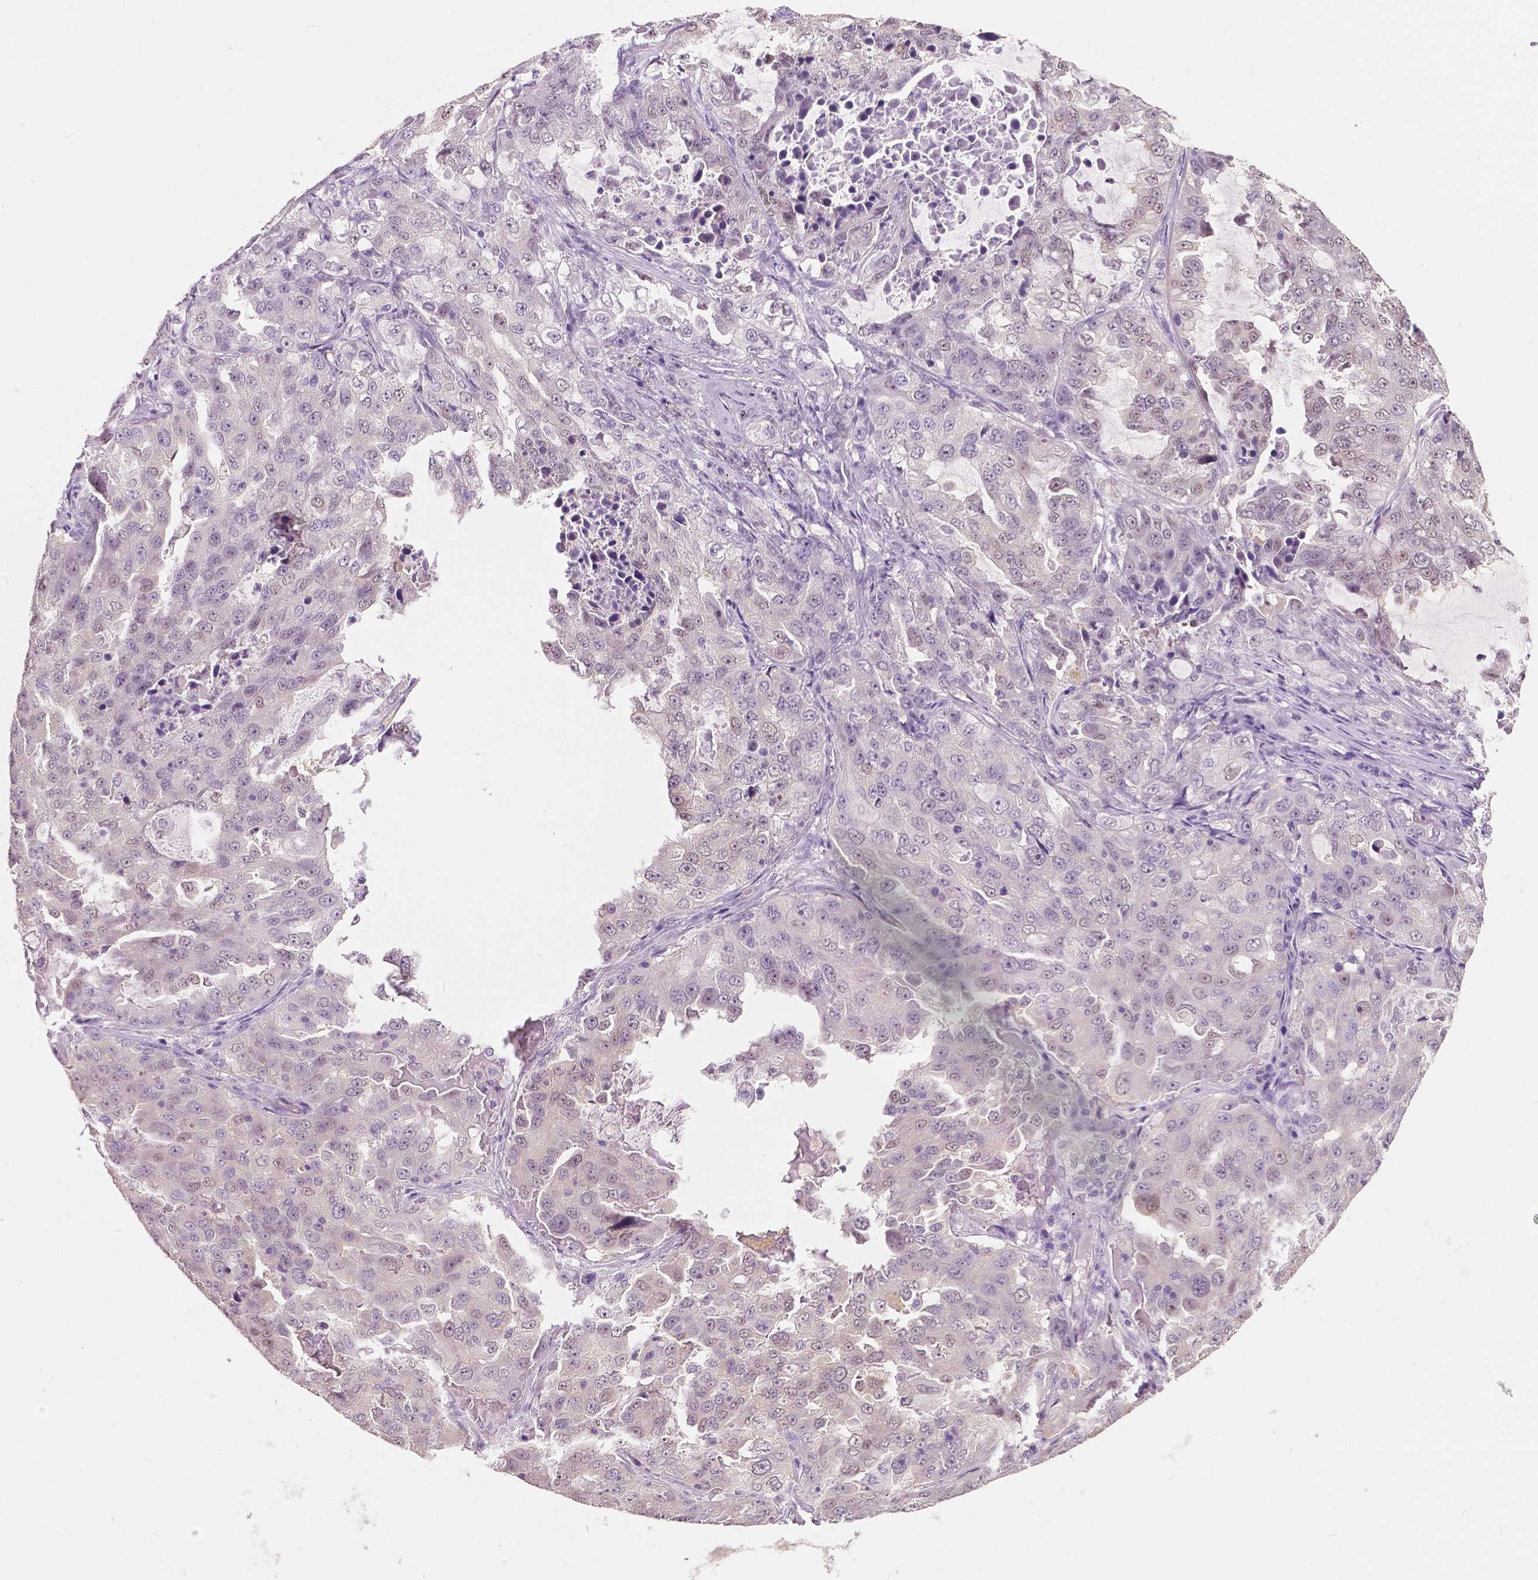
{"staining": {"intensity": "weak", "quantity": "<25%", "location": "nuclear"}, "tissue": "lung cancer", "cell_type": "Tumor cells", "image_type": "cancer", "snomed": [{"axis": "morphology", "description": "Adenocarcinoma, NOS"}, {"axis": "topography", "description": "Lung"}], "caption": "Immunohistochemistry (IHC) histopathology image of neoplastic tissue: human lung cancer stained with DAB shows no significant protein expression in tumor cells.", "gene": "TKFC", "patient": {"sex": "female", "age": 61}}